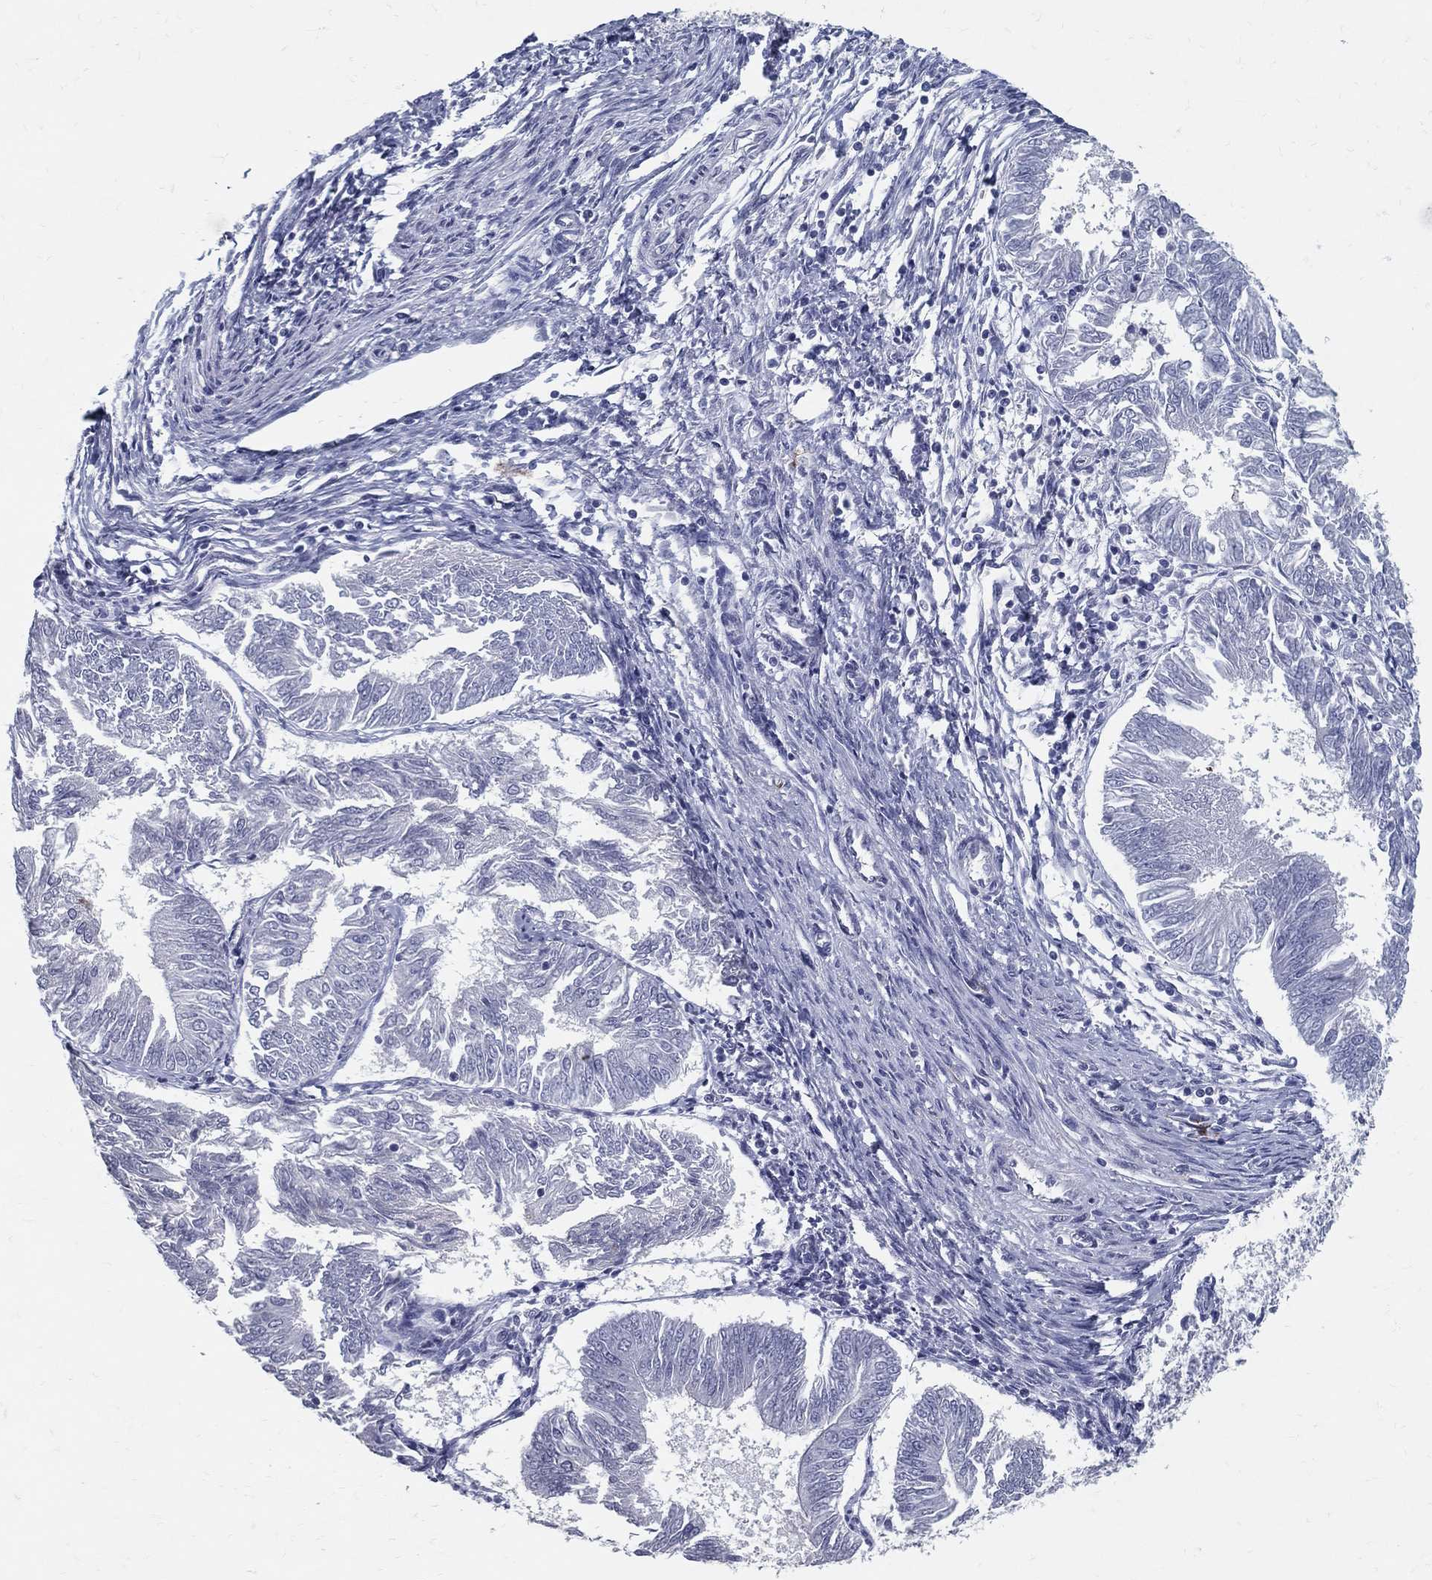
{"staining": {"intensity": "negative", "quantity": "none", "location": "none"}, "tissue": "endometrial cancer", "cell_type": "Tumor cells", "image_type": "cancer", "snomed": [{"axis": "morphology", "description": "Adenocarcinoma, NOS"}, {"axis": "topography", "description": "Endometrium"}], "caption": "High power microscopy image of an immunohistochemistry histopathology image of adenocarcinoma (endometrial), revealing no significant staining in tumor cells.", "gene": "ACE2", "patient": {"sex": "female", "age": 58}}